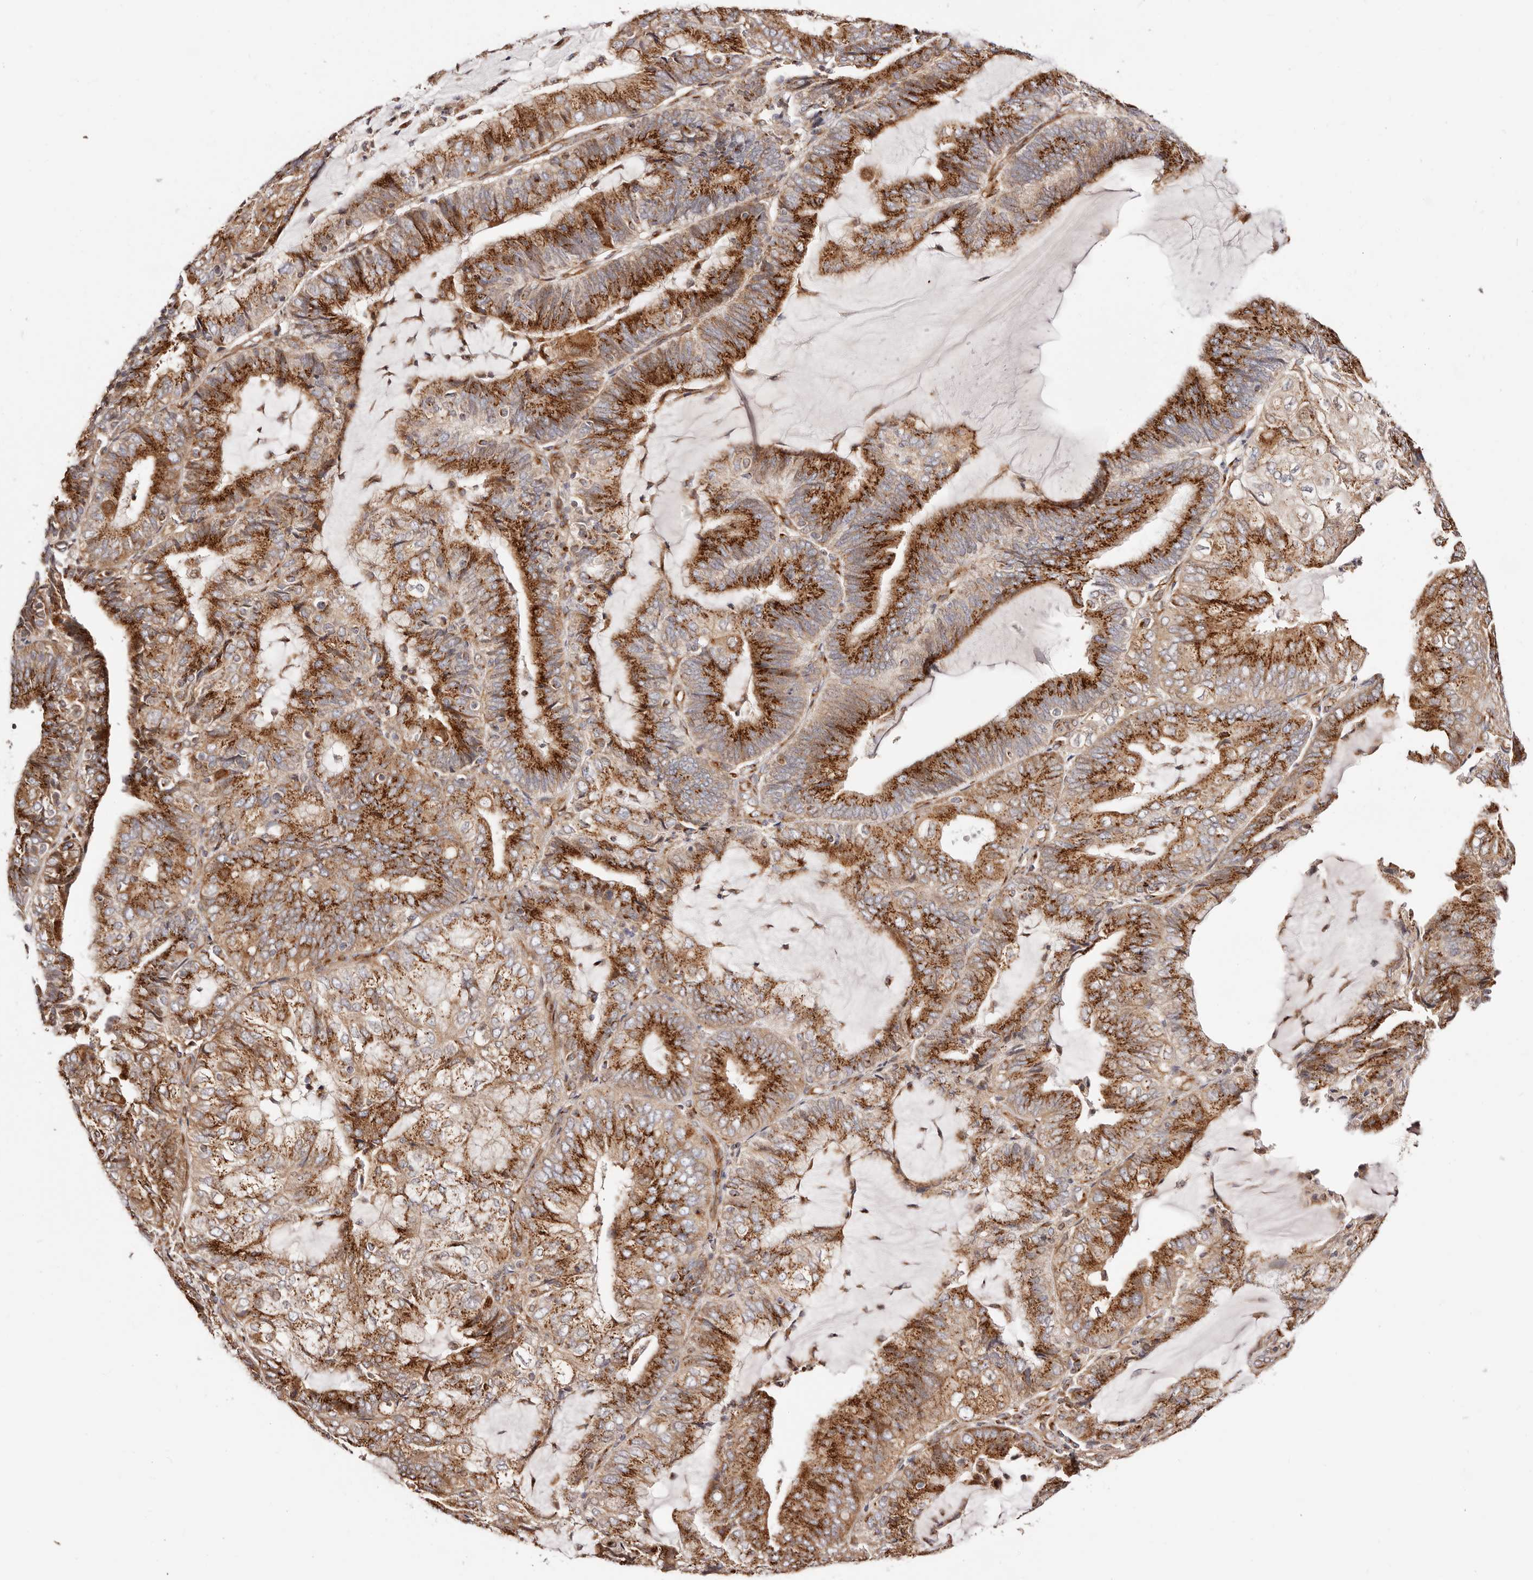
{"staining": {"intensity": "strong", "quantity": ">75%", "location": "cytoplasmic/membranous"}, "tissue": "endometrial cancer", "cell_type": "Tumor cells", "image_type": "cancer", "snomed": [{"axis": "morphology", "description": "Adenocarcinoma, NOS"}, {"axis": "topography", "description": "Endometrium"}], "caption": "Brown immunohistochemical staining in adenocarcinoma (endometrial) demonstrates strong cytoplasmic/membranous positivity in about >75% of tumor cells.", "gene": "MAPK6", "patient": {"sex": "female", "age": 81}}